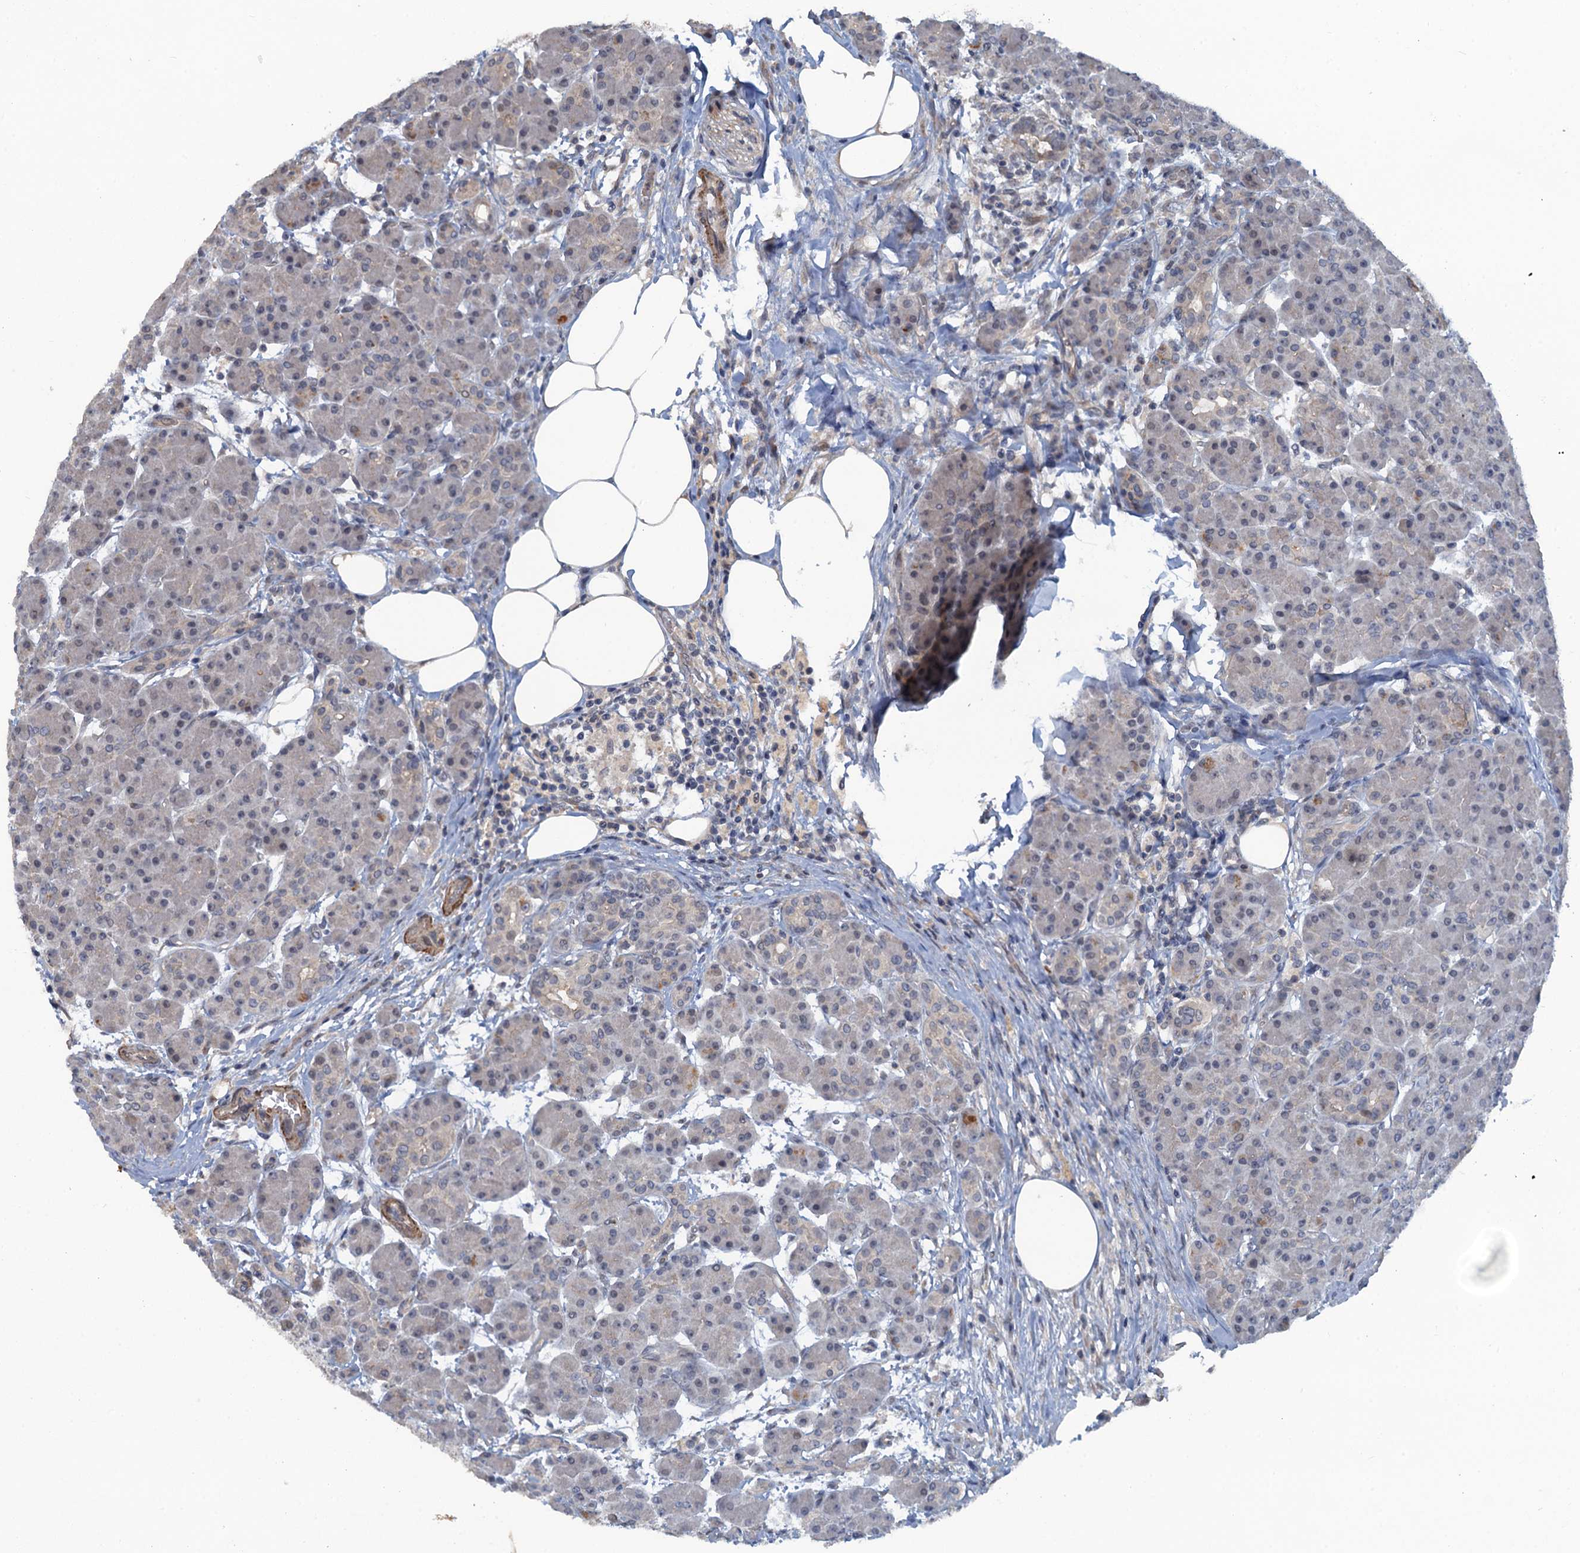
{"staining": {"intensity": "weak", "quantity": "25%-75%", "location": "cytoplasmic/membranous"}, "tissue": "pancreas", "cell_type": "Exocrine glandular cells", "image_type": "normal", "snomed": [{"axis": "morphology", "description": "Normal tissue, NOS"}, {"axis": "topography", "description": "Pancreas"}], "caption": "Immunohistochemistry (IHC) histopathology image of benign pancreas: human pancreas stained using immunohistochemistry (IHC) reveals low levels of weak protein expression localized specifically in the cytoplasmic/membranous of exocrine glandular cells, appearing as a cytoplasmic/membranous brown color.", "gene": "MYO16", "patient": {"sex": "male", "age": 63}}